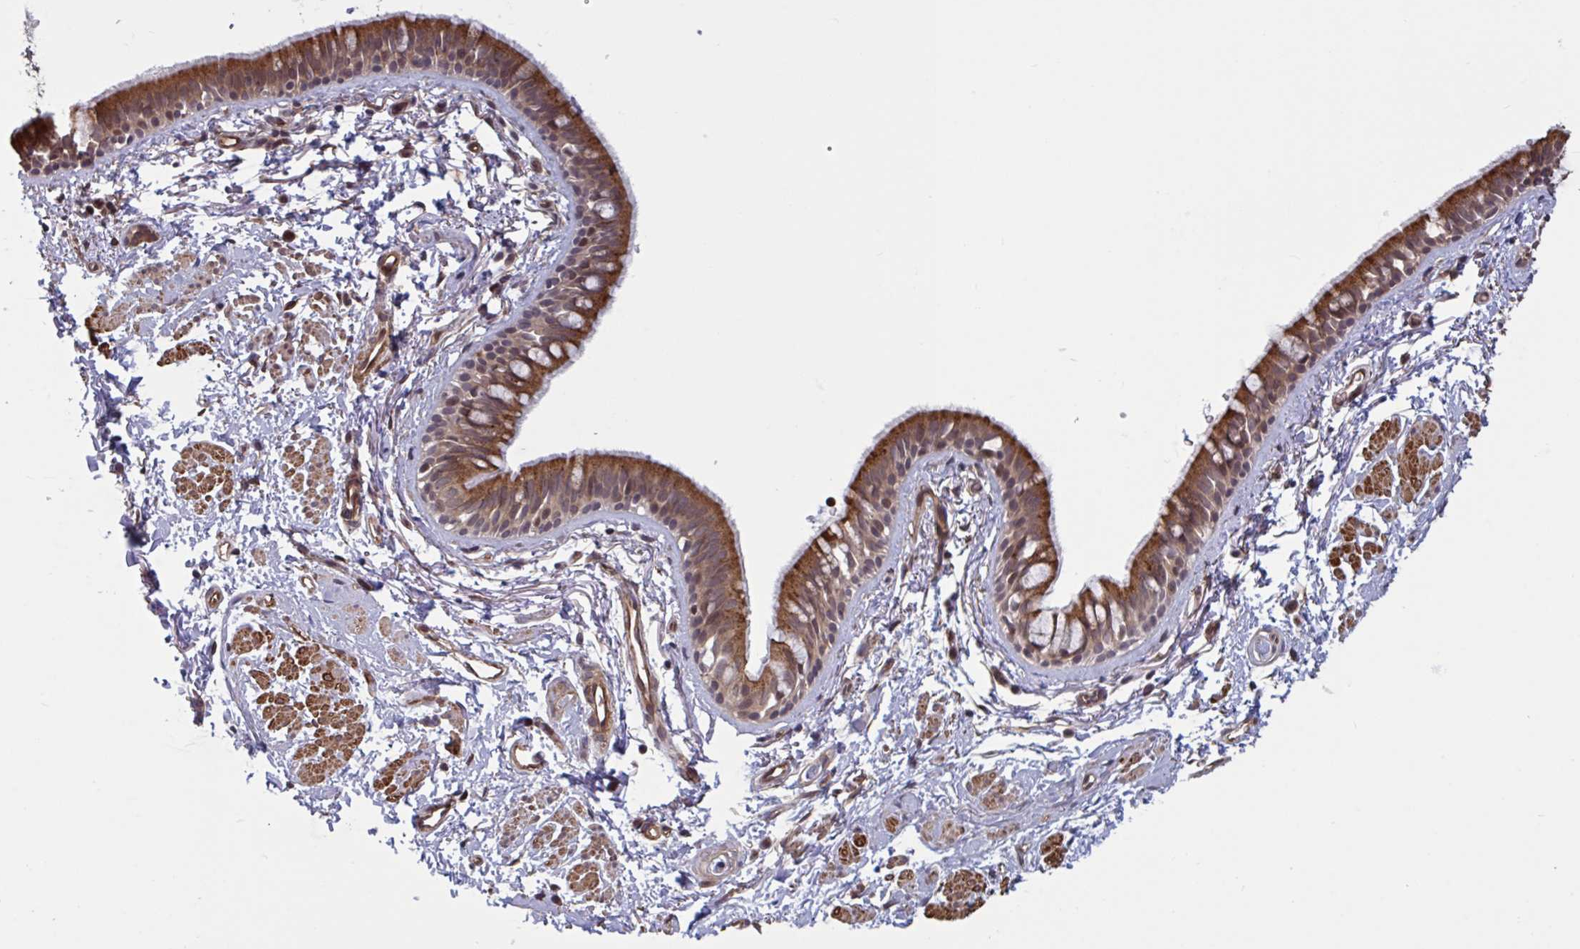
{"staining": {"intensity": "strong", "quantity": "25%-75%", "location": "cytoplasmic/membranous,nuclear"}, "tissue": "bronchus", "cell_type": "Respiratory epithelial cells", "image_type": "normal", "snomed": [{"axis": "morphology", "description": "Normal tissue, NOS"}, {"axis": "topography", "description": "Lymph node"}, {"axis": "topography", "description": "Cartilage tissue"}, {"axis": "topography", "description": "Bronchus"}], "caption": "Strong cytoplasmic/membranous,nuclear positivity for a protein is appreciated in about 25%-75% of respiratory epithelial cells of normal bronchus using IHC.", "gene": "IPO5", "patient": {"sex": "female", "age": 70}}